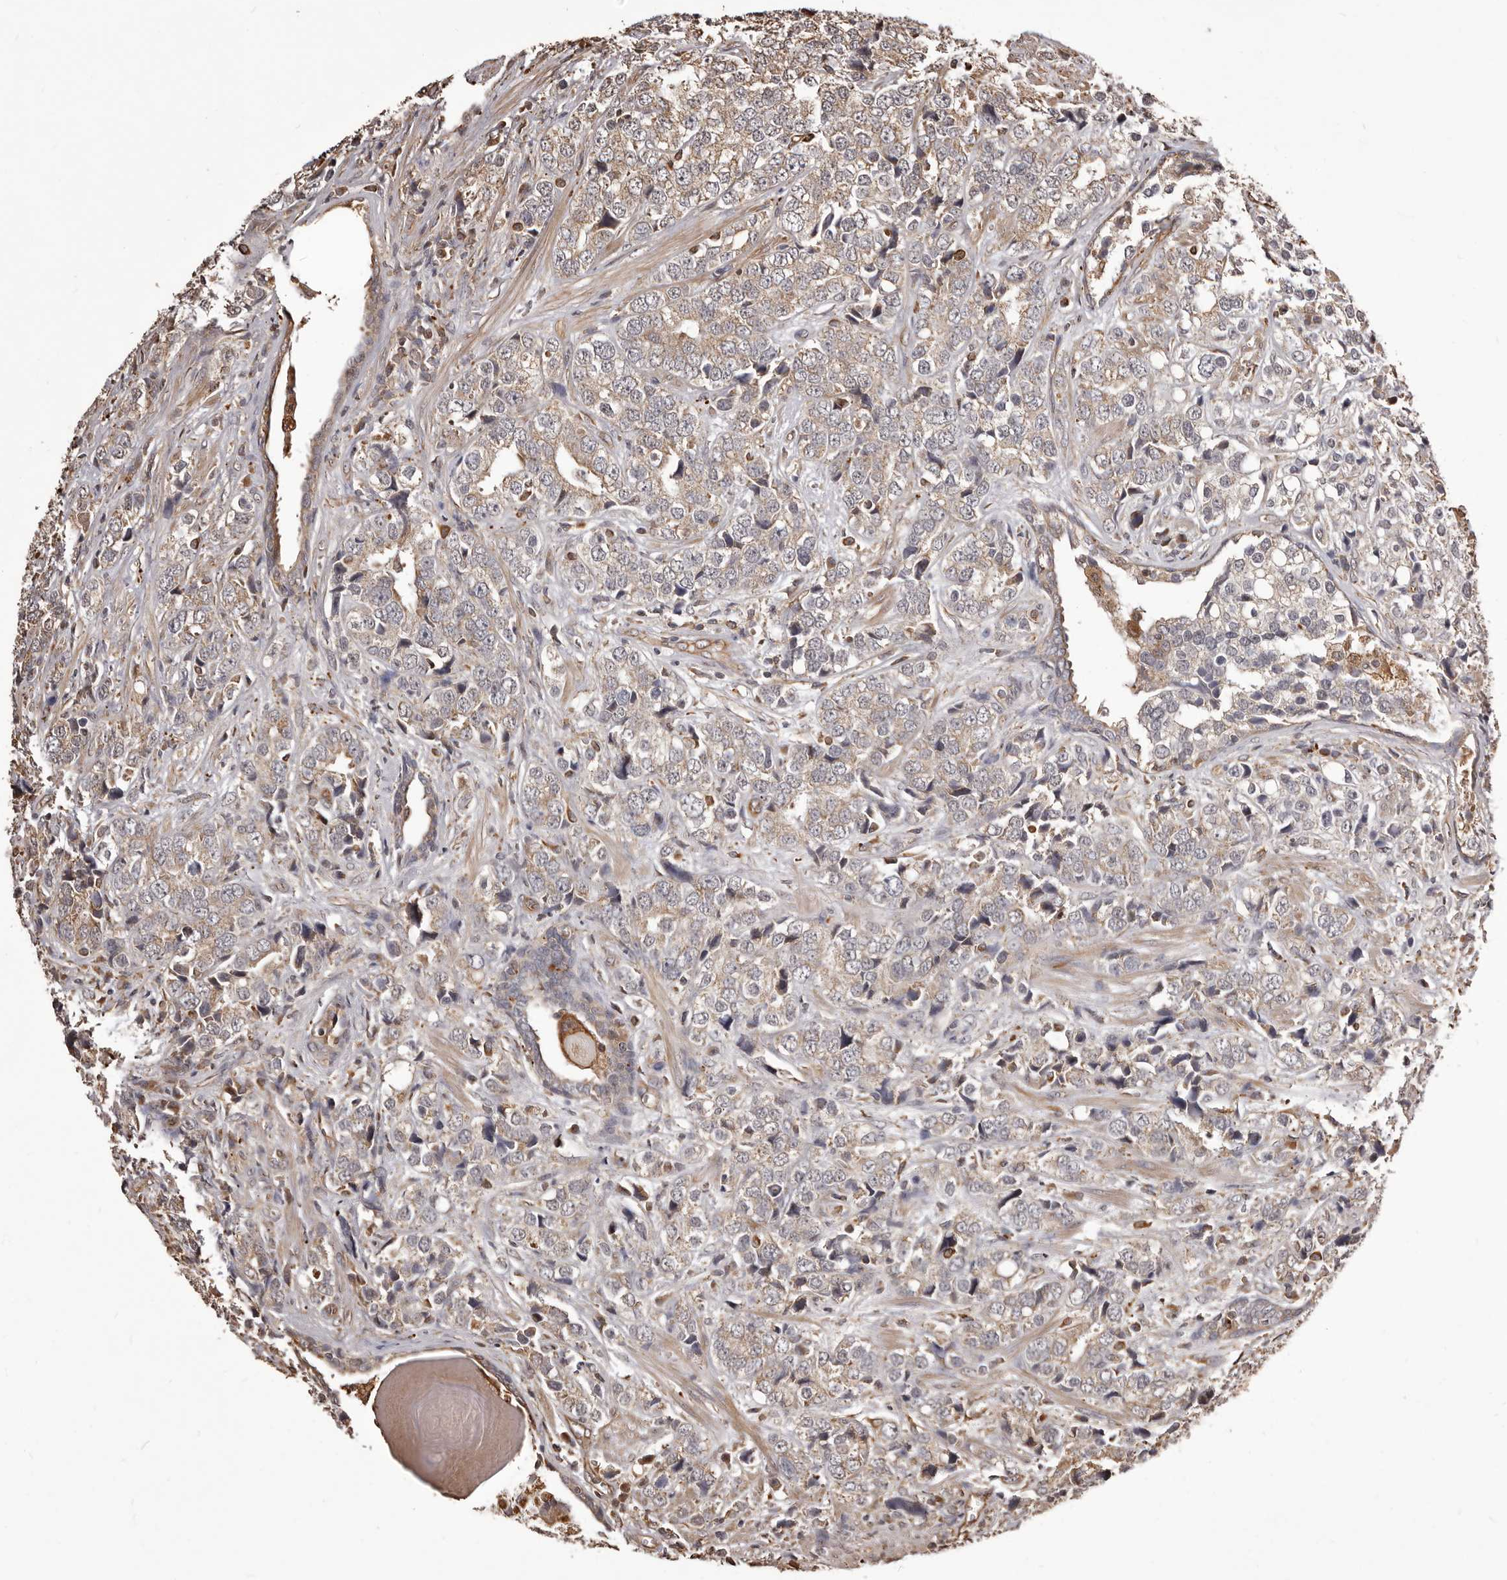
{"staining": {"intensity": "weak", "quantity": "<25%", "location": "cytoplasmic/membranous"}, "tissue": "prostate cancer", "cell_type": "Tumor cells", "image_type": "cancer", "snomed": [{"axis": "morphology", "description": "Adenocarcinoma, High grade"}, {"axis": "topography", "description": "Prostate"}], "caption": "The immunohistochemistry micrograph has no significant positivity in tumor cells of adenocarcinoma (high-grade) (prostate) tissue.", "gene": "ALPK1", "patient": {"sex": "male", "age": 71}}